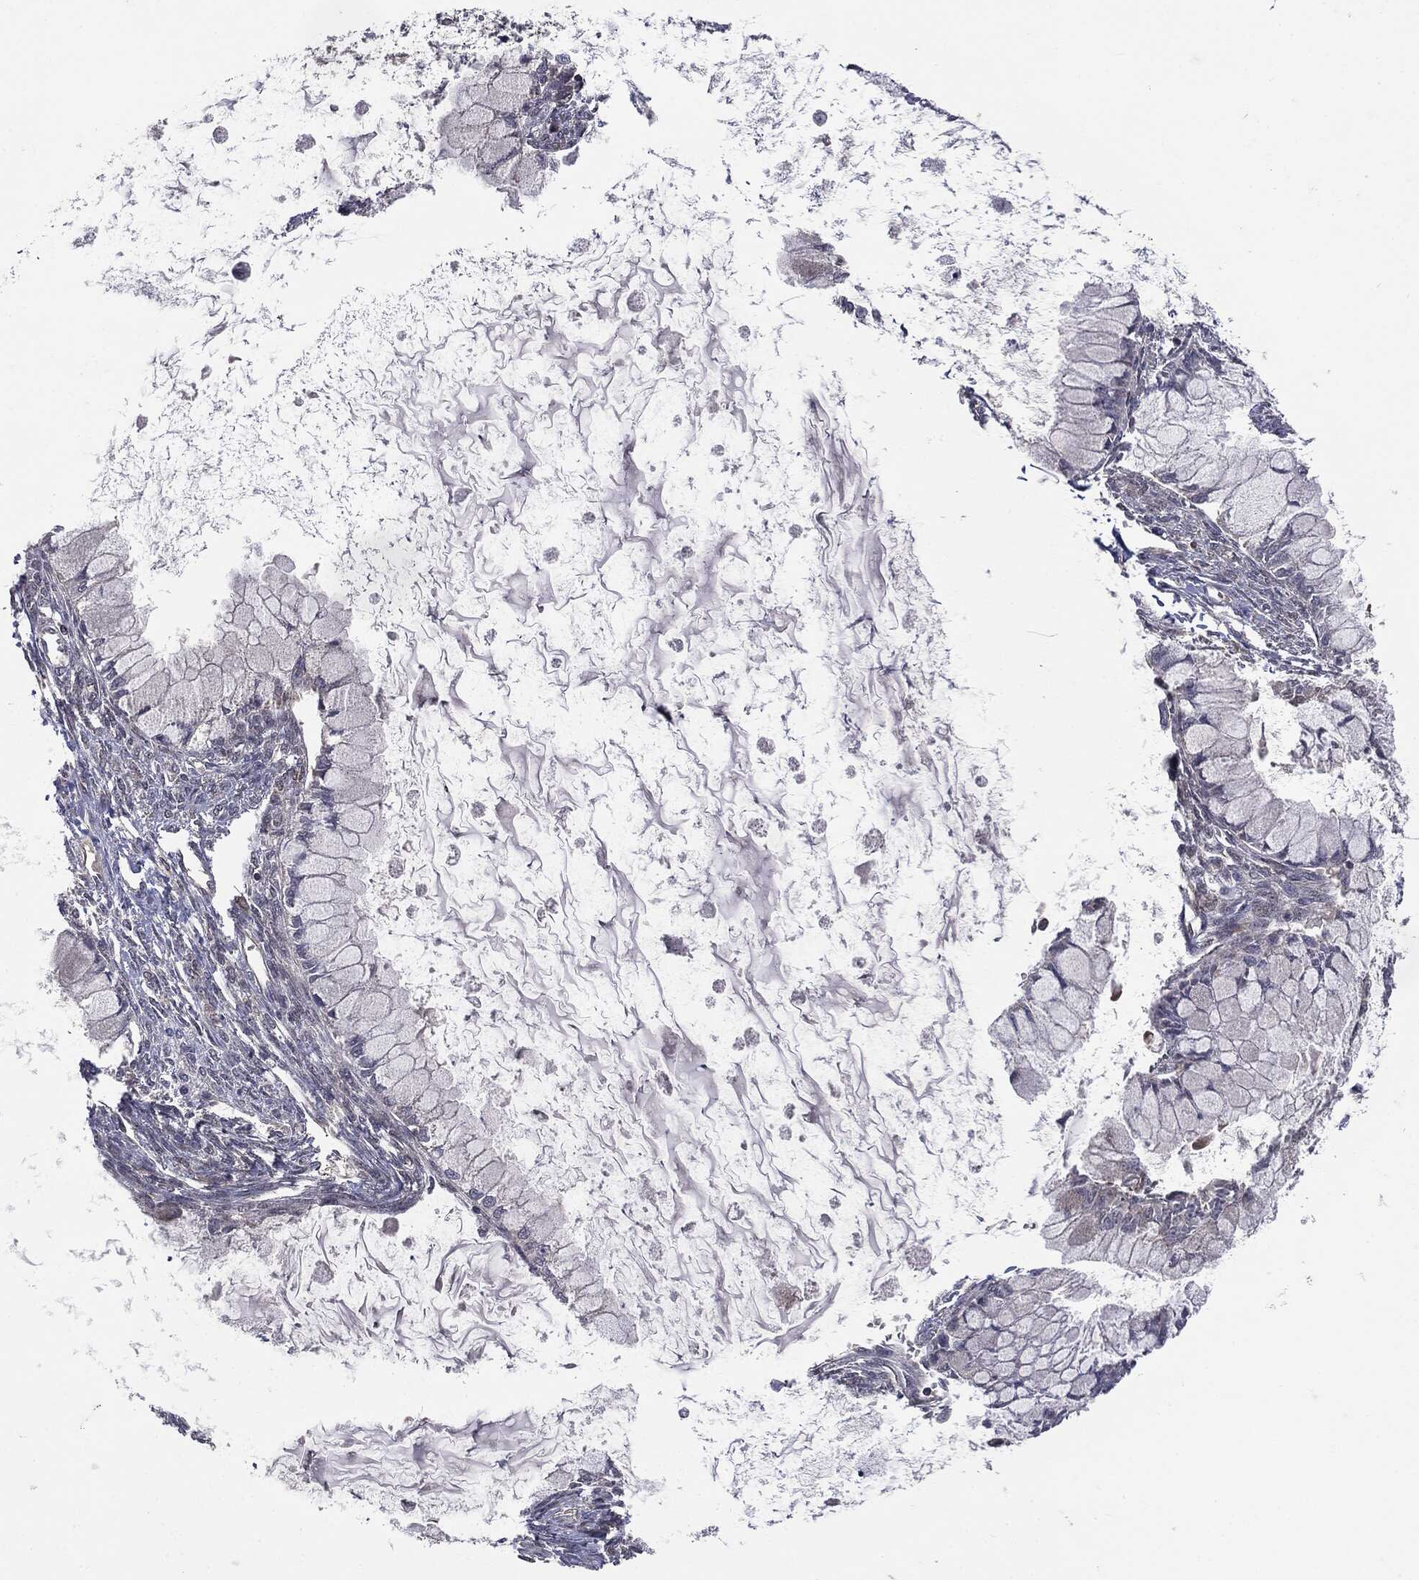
{"staining": {"intensity": "negative", "quantity": "none", "location": "none"}, "tissue": "ovarian cancer", "cell_type": "Tumor cells", "image_type": "cancer", "snomed": [{"axis": "morphology", "description": "Cystadenocarcinoma, mucinous, NOS"}, {"axis": "topography", "description": "Ovary"}], "caption": "The image exhibits no staining of tumor cells in ovarian cancer.", "gene": "PTPA", "patient": {"sex": "female", "age": 34}}